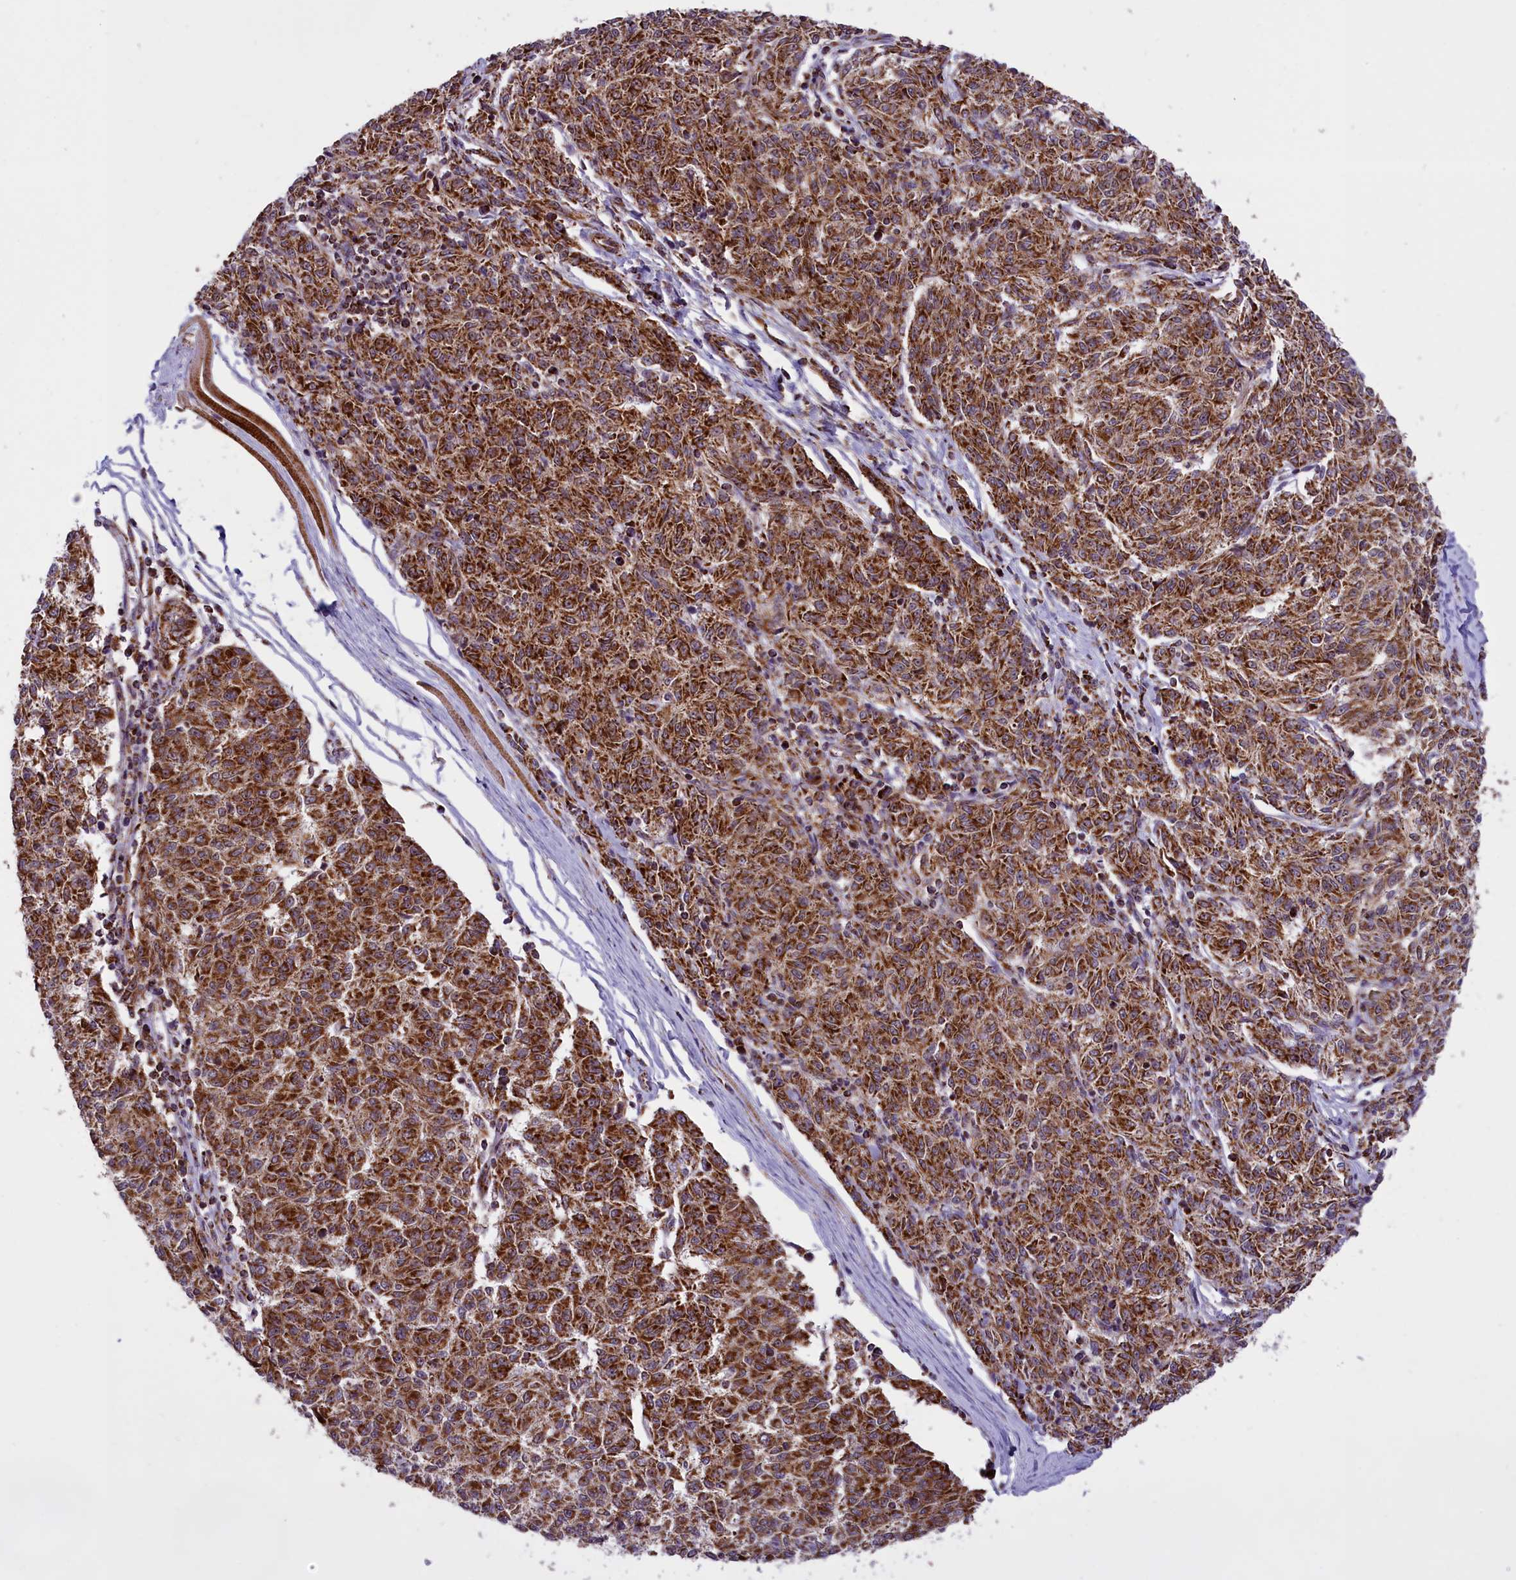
{"staining": {"intensity": "strong", "quantity": ">75%", "location": "cytoplasmic/membranous"}, "tissue": "melanoma", "cell_type": "Tumor cells", "image_type": "cancer", "snomed": [{"axis": "morphology", "description": "Malignant melanoma, NOS"}, {"axis": "topography", "description": "Skin"}], "caption": "This micrograph shows immunohistochemistry (IHC) staining of human malignant melanoma, with high strong cytoplasmic/membranous staining in about >75% of tumor cells.", "gene": "NDUFS5", "patient": {"sex": "female", "age": 72}}